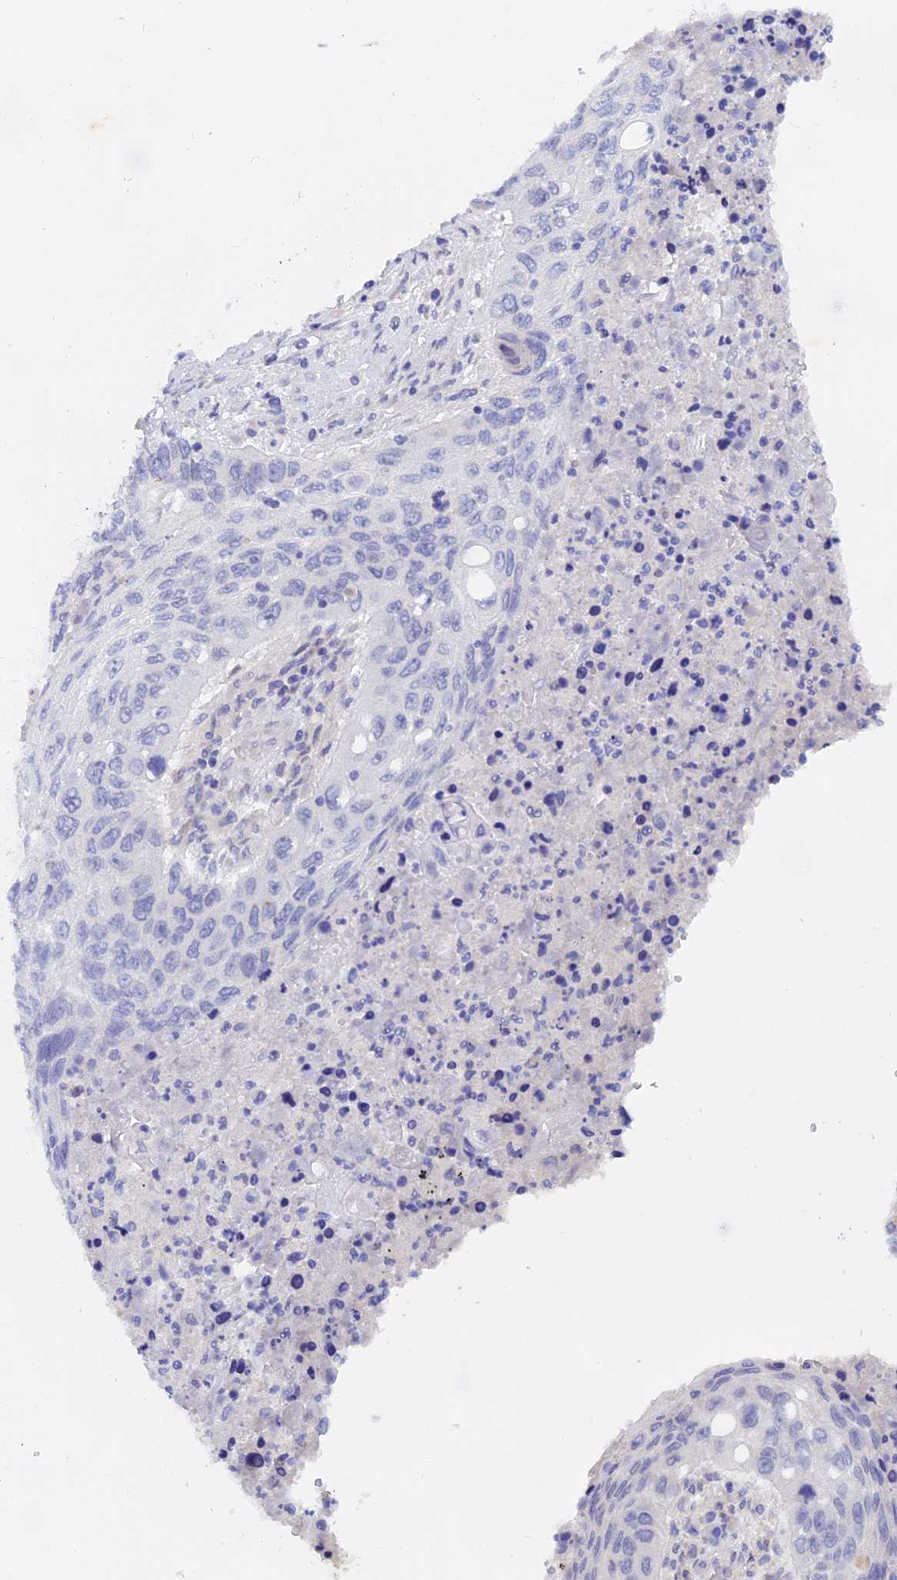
{"staining": {"intensity": "negative", "quantity": "none", "location": "none"}, "tissue": "lung cancer", "cell_type": "Tumor cells", "image_type": "cancer", "snomed": [{"axis": "morphology", "description": "Squamous cell carcinoma, NOS"}, {"axis": "topography", "description": "Lung"}], "caption": "Histopathology image shows no significant protein staining in tumor cells of lung cancer.", "gene": "GLB1L", "patient": {"sex": "female", "age": 63}}